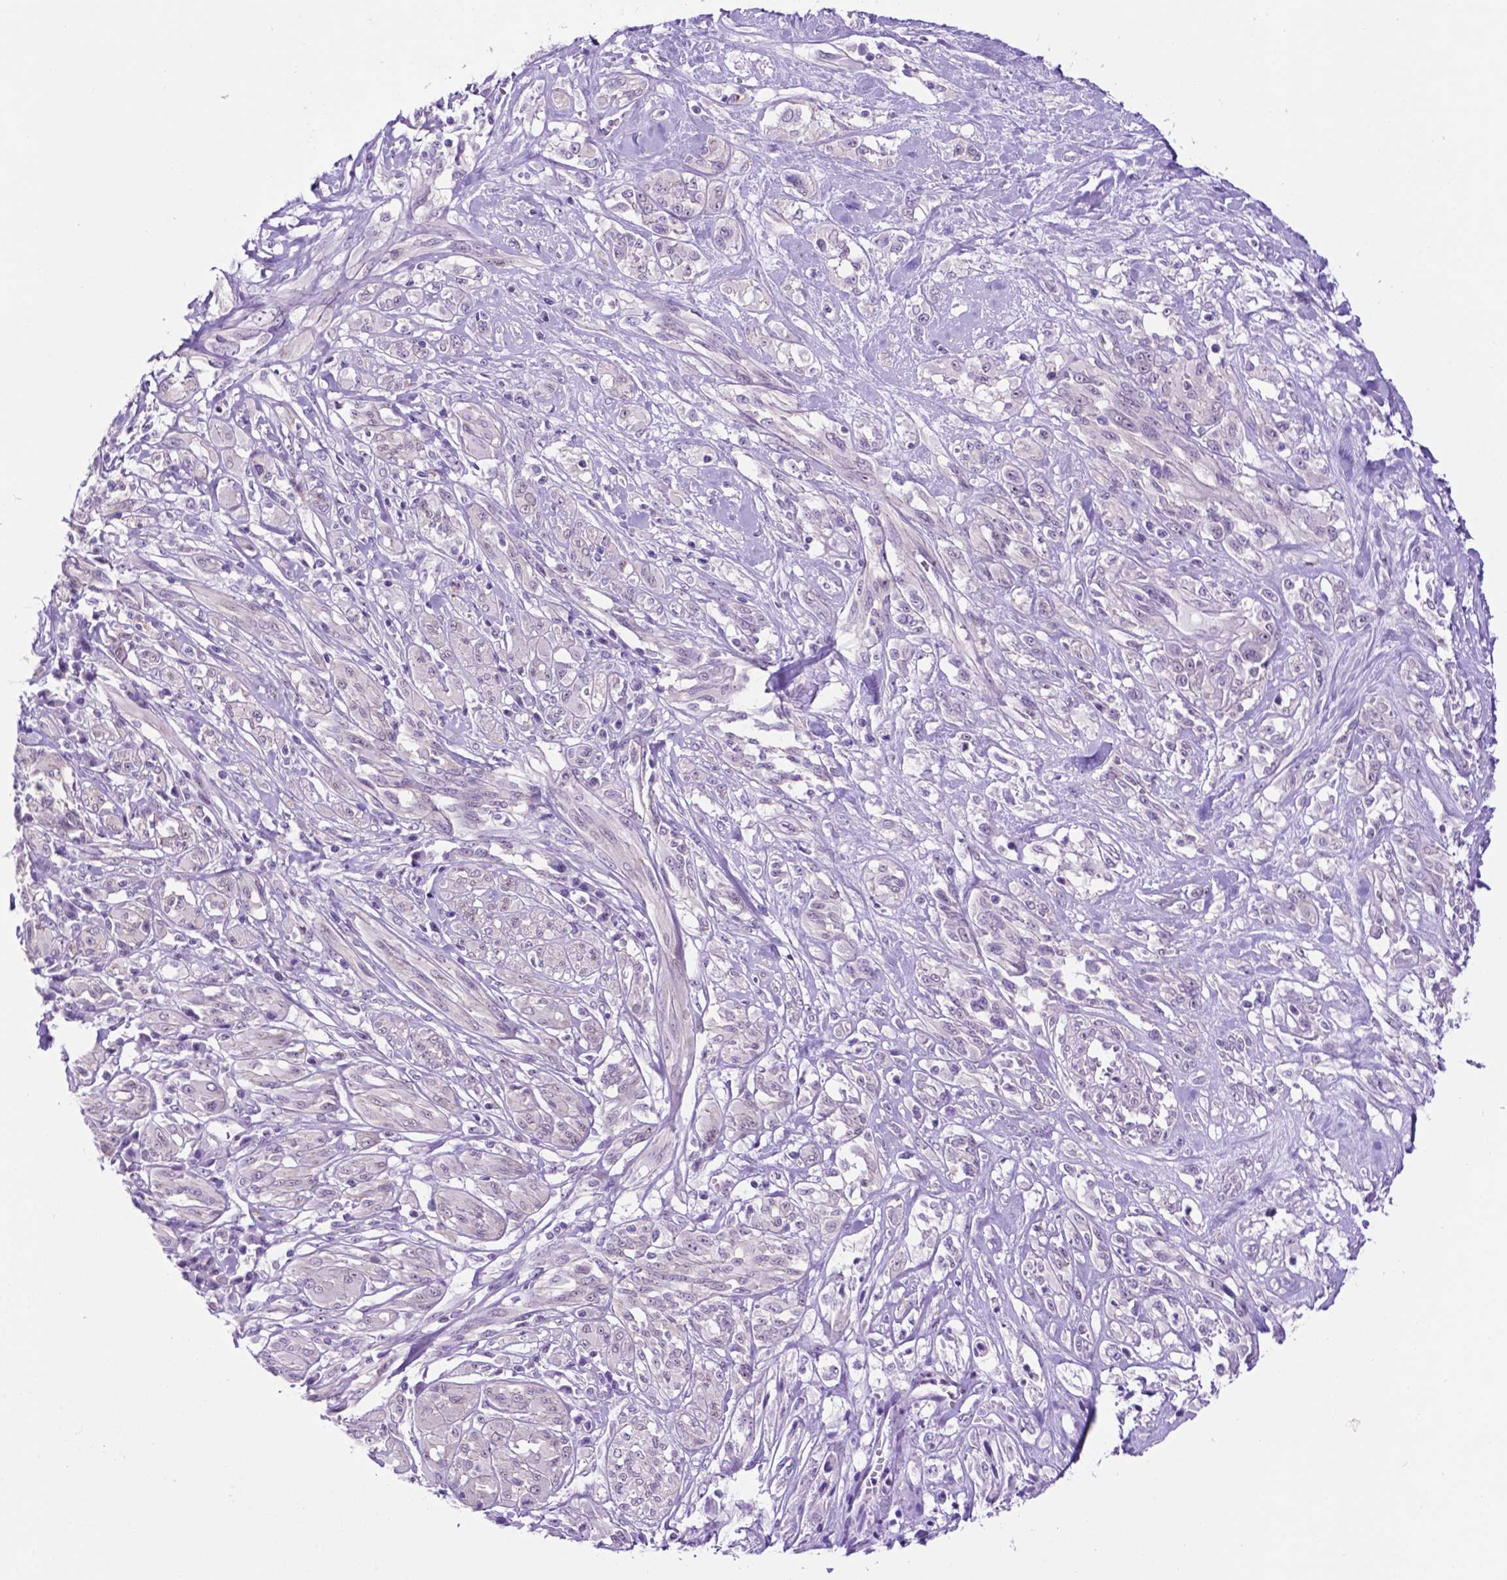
{"staining": {"intensity": "negative", "quantity": "none", "location": "none"}, "tissue": "melanoma", "cell_type": "Tumor cells", "image_type": "cancer", "snomed": [{"axis": "morphology", "description": "Malignant melanoma, NOS"}, {"axis": "topography", "description": "Skin"}], "caption": "The histopathology image demonstrates no significant expression in tumor cells of melanoma. (DAB (3,3'-diaminobenzidine) immunohistochemistry (IHC), high magnification).", "gene": "TACSTD2", "patient": {"sex": "female", "age": 91}}